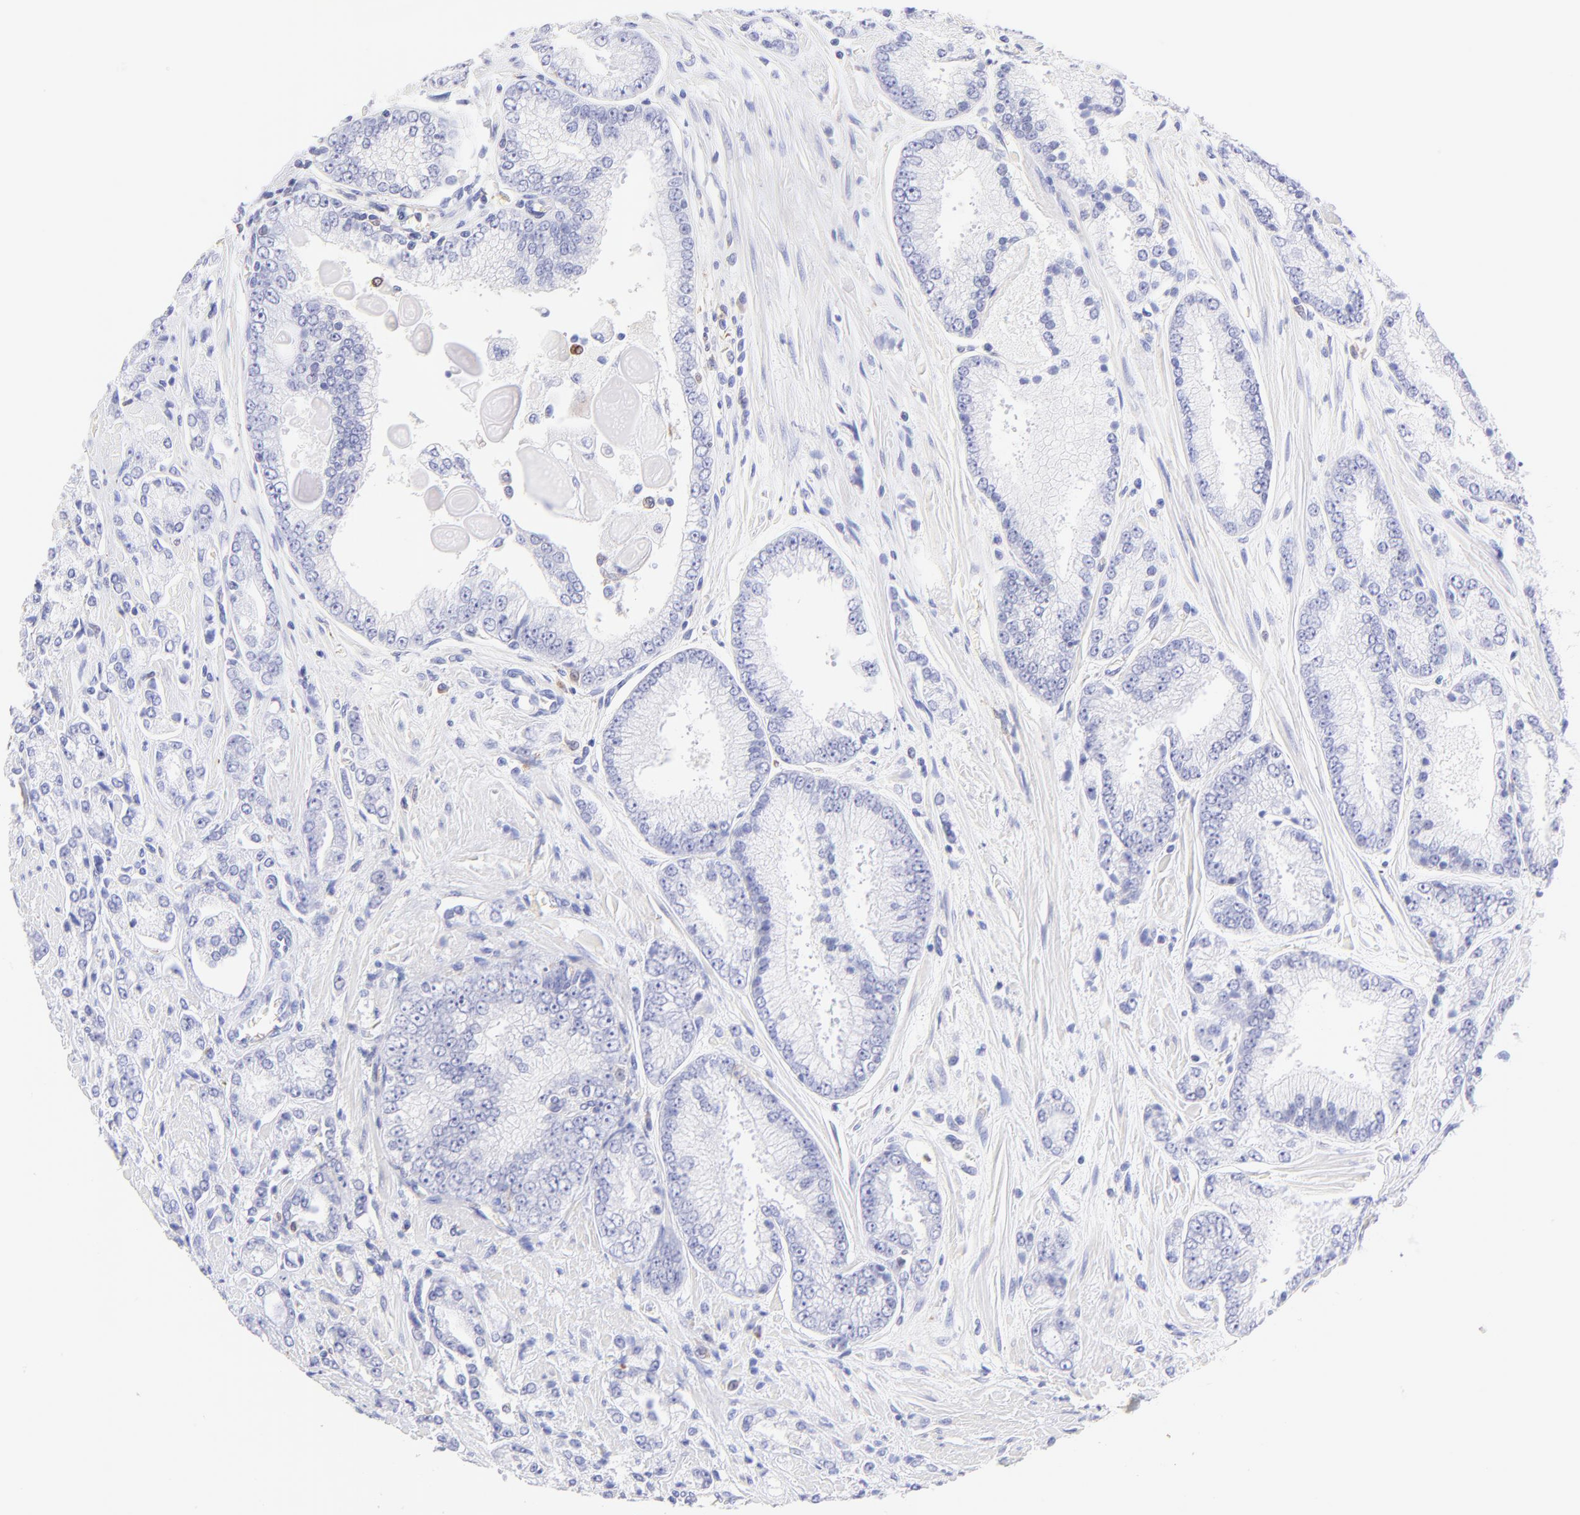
{"staining": {"intensity": "negative", "quantity": "none", "location": "none"}, "tissue": "prostate cancer", "cell_type": "Tumor cells", "image_type": "cancer", "snomed": [{"axis": "morphology", "description": "Adenocarcinoma, High grade"}, {"axis": "topography", "description": "Prostate"}], "caption": "DAB (3,3'-diaminobenzidine) immunohistochemical staining of adenocarcinoma (high-grade) (prostate) displays no significant expression in tumor cells.", "gene": "IRAG2", "patient": {"sex": "male", "age": 71}}